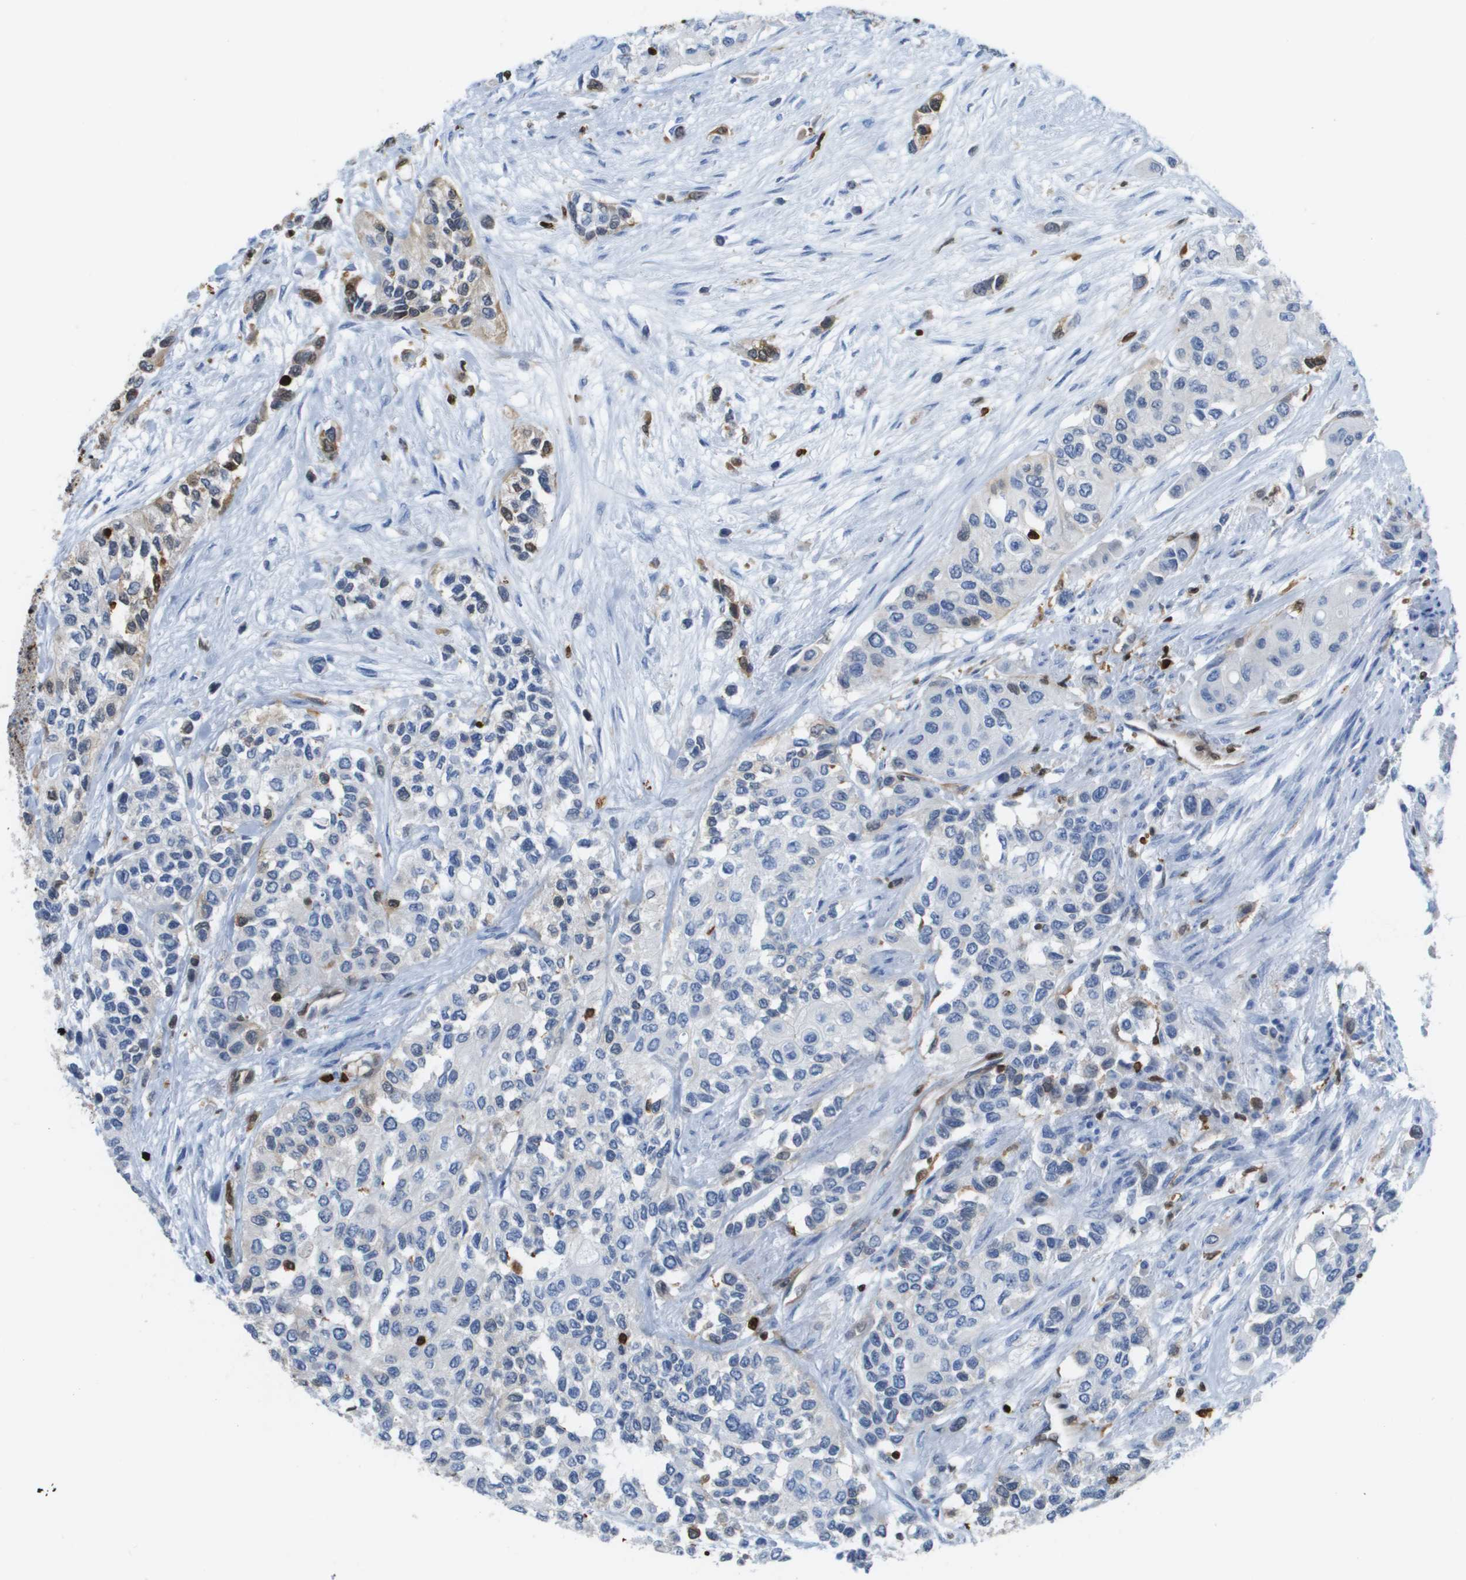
{"staining": {"intensity": "negative", "quantity": "none", "location": "none"}, "tissue": "urothelial cancer", "cell_type": "Tumor cells", "image_type": "cancer", "snomed": [{"axis": "morphology", "description": "Urothelial carcinoma, High grade"}, {"axis": "topography", "description": "Urinary bladder"}], "caption": "This image is of high-grade urothelial carcinoma stained with immunohistochemistry to label a protein in brown with the nuclei are counter-stained blue. There is no positivity in tumor cells. (Brightfield microscopy of DAB (3,3'-diaminobenzidine) immunohistochemistry at high magnification).", "gene": "DOCK5", "patient": {"sex": "female", "age": 56}}